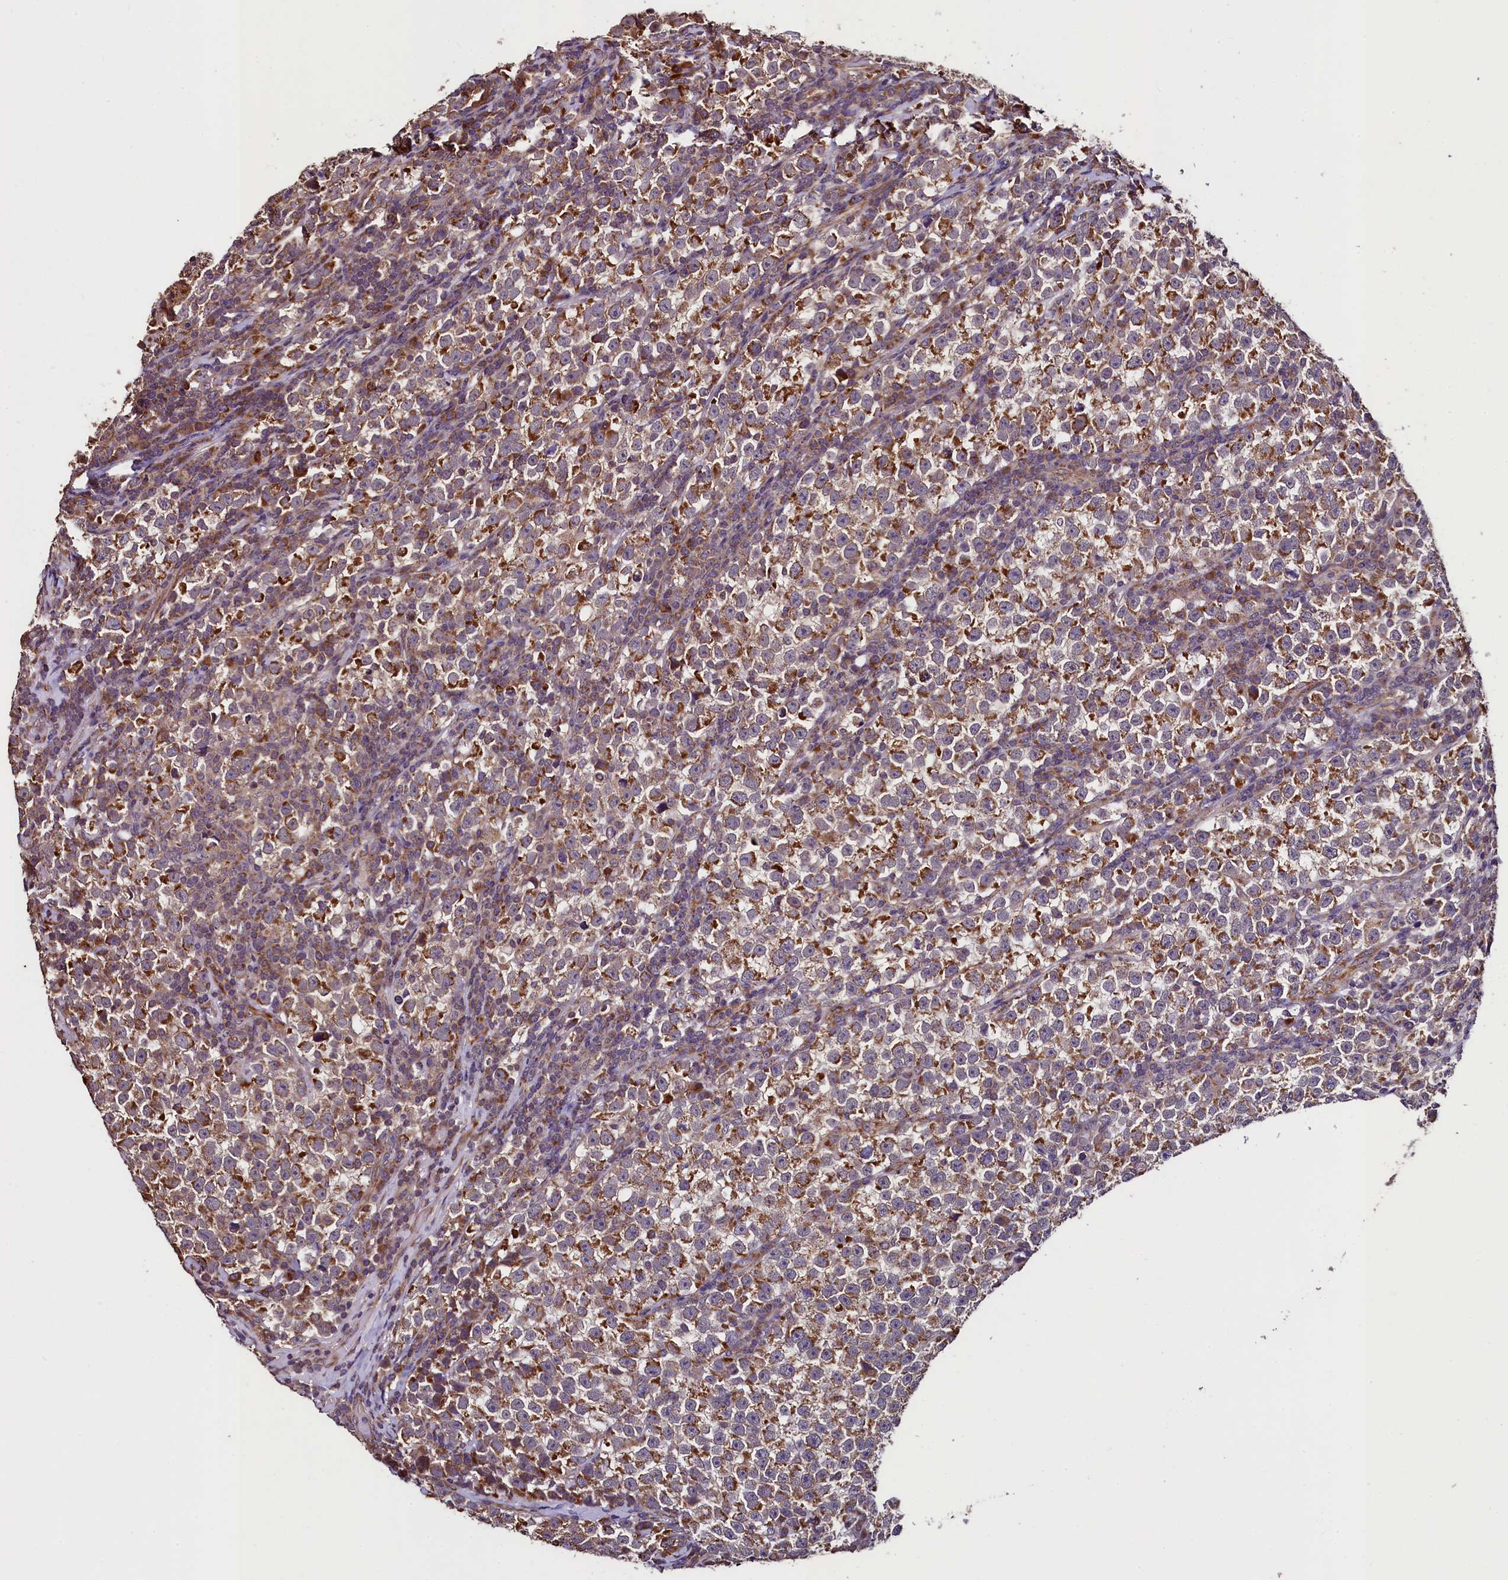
{"staining": {"intensity": "moderate", "quantity": ">75%", "location": "cytoplasmic/membranous"}, "tissue": "testis cancer", "cell_type": "Tumor cells", "image_type": "cancer", "snomed": [{"axis": "morphology", "description": "Normal tissue, NOS"}, {"axis": "morphology", "description": "Seminoma, NOS"}, {"axis": "topography", "description": "Testis"}], "caption": "Testis cancer stained for a protein (brown) exhibits moderate cytoplasmic/membranous positive positivity in approximately >75% of tumor cells.", "gene": "RBFA", "patient": {"sex": "male", "age": 43}}